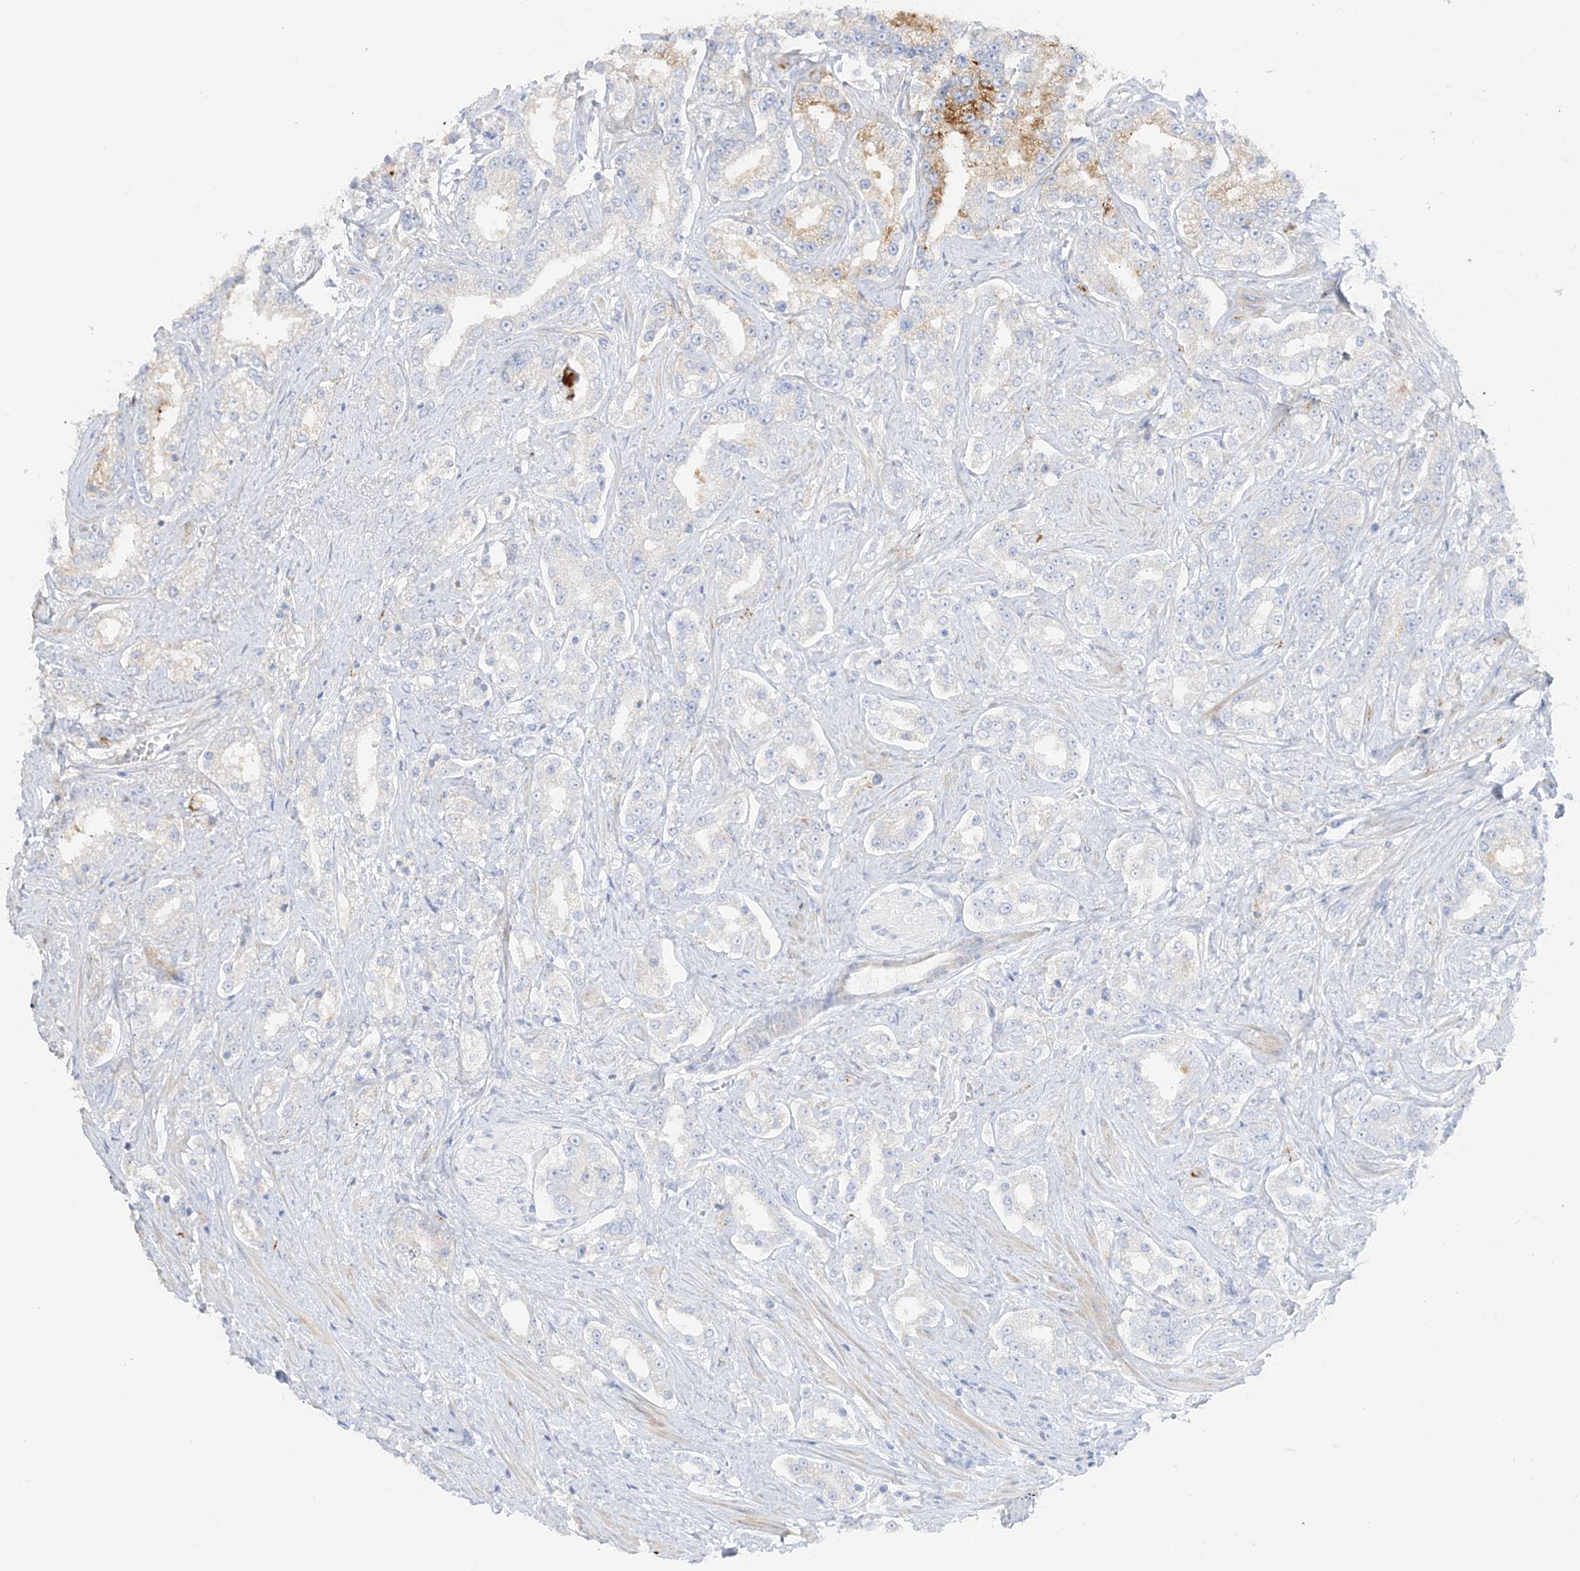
{"staining": {"intensity": "weak", "quantity": "<25%", "location": "cytoplasmic/membranous"}, "tissue": "prostate cancer", "cell_type": "Tumor cells", "image_type": "cancer", "snomed": [{"axis": "morphology", "description": "Normal tissue, NOS"}, {"axis": "morphology", "description": "Adenocarcinoma, High grade"}, {"axis": "topography", "description": "Prostate"}], "caption": "Tumor cells show no significant positivity in prostate high-grade adenocarcinoma. (Stains: DAB (3,3'-diaminobenzidine) IHC with hematoxylin counter stain, Microscopy: brightfield microscopy at high magnification).", "gene": "SLC26A3", "patient": {"sex": "male", "age": 83}}